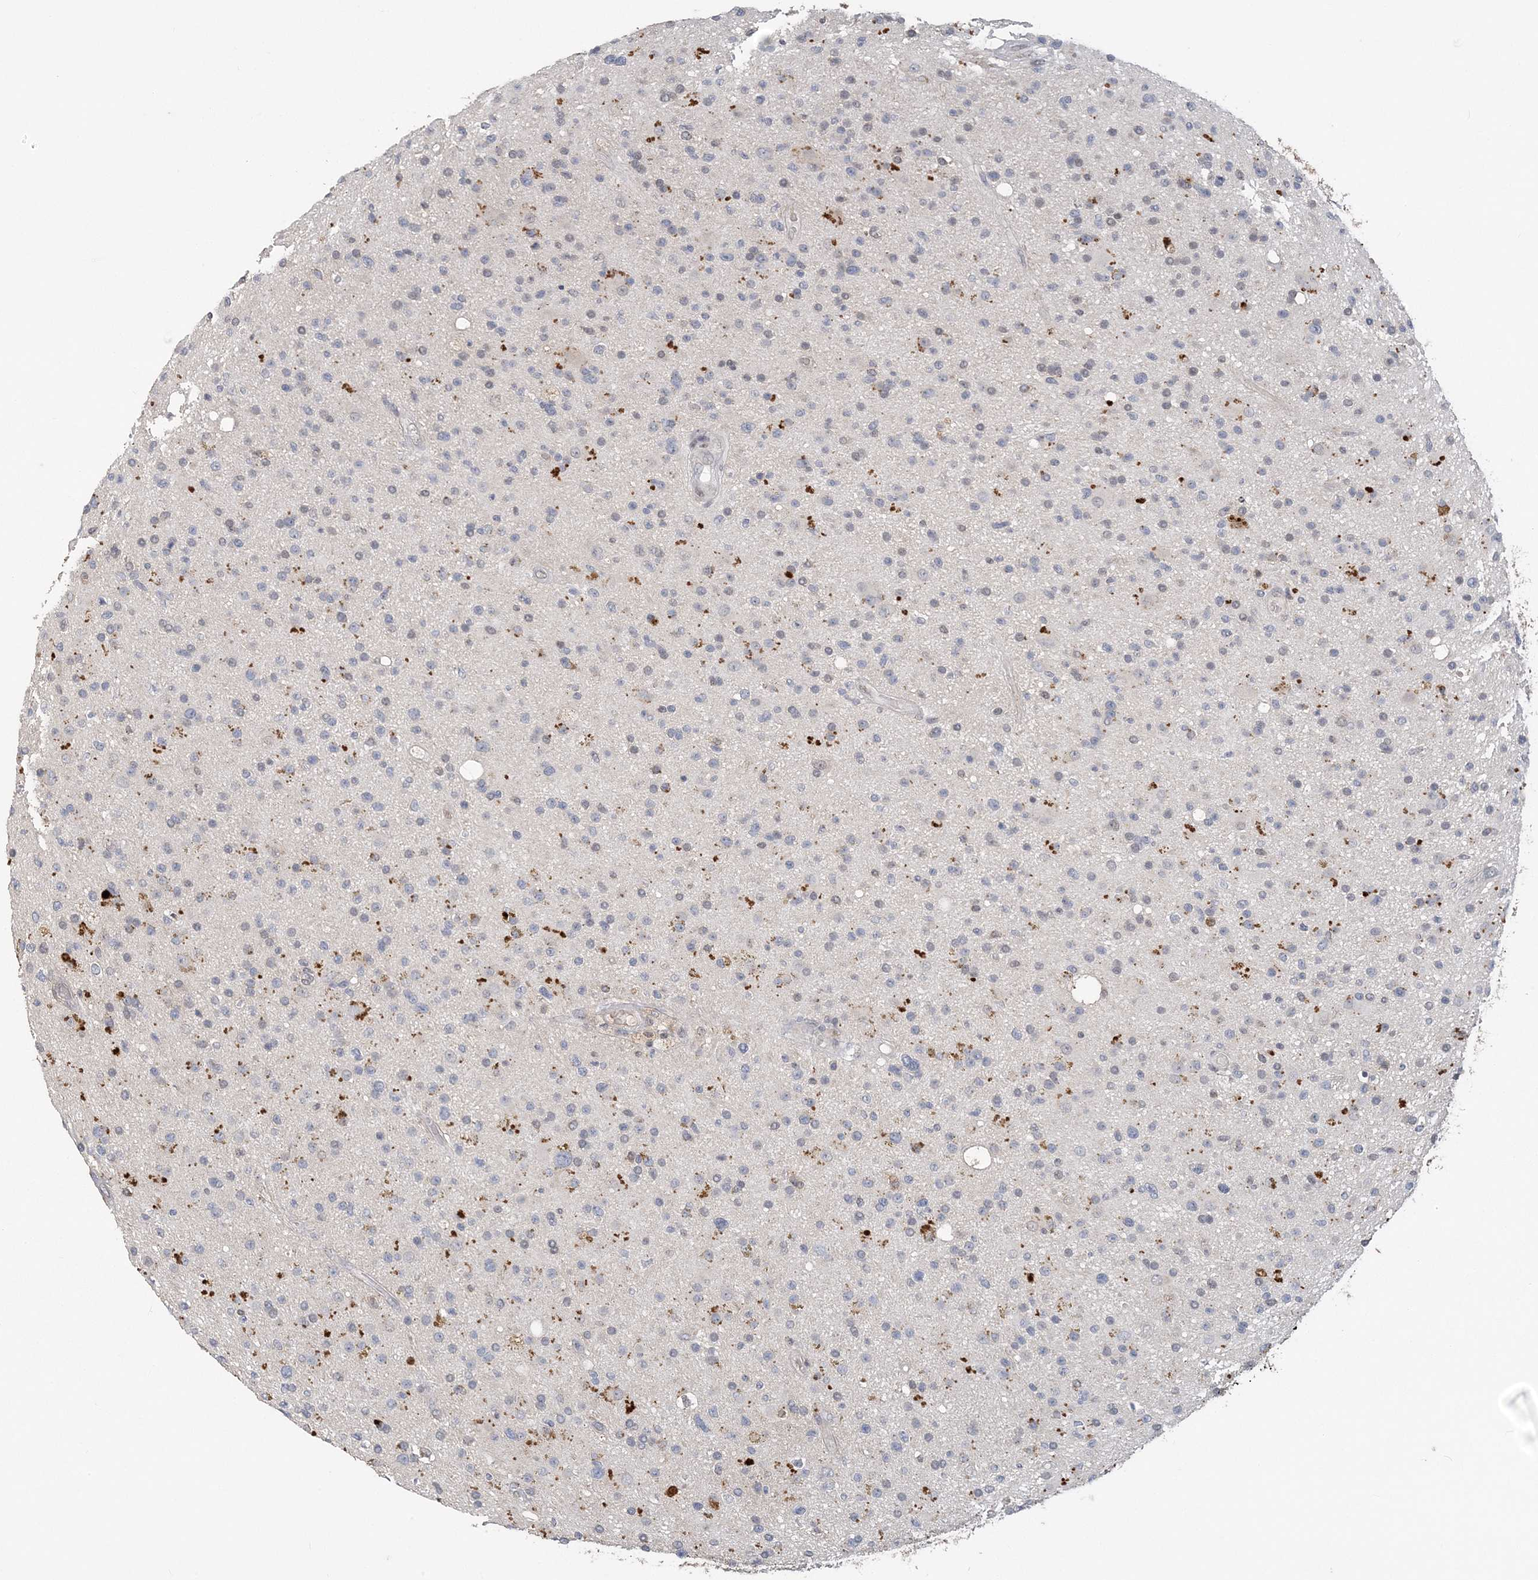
{"staining": {"intensity": "negative", "quantity": "none", "location": "none"}, "tissue": "glioma", "cell_type": "Tumor cells", "image_type": "cancer", "snomed": [{"axis": "morphology", "description": "Glioma, malignant, High grade"}, {"axis": "topography", "description": "Brain"}], "caption": "Immunohistochemistry (IHC) histopathology image of neoplastic tissue: human high-grade glioma (malignant) stained with DAB (3,3'-diaminobenzidine) reveals no significant protein expression in tumor cells.", "gene": "ZBTB7A", "patient": {"sex": "male", "age": 33}}